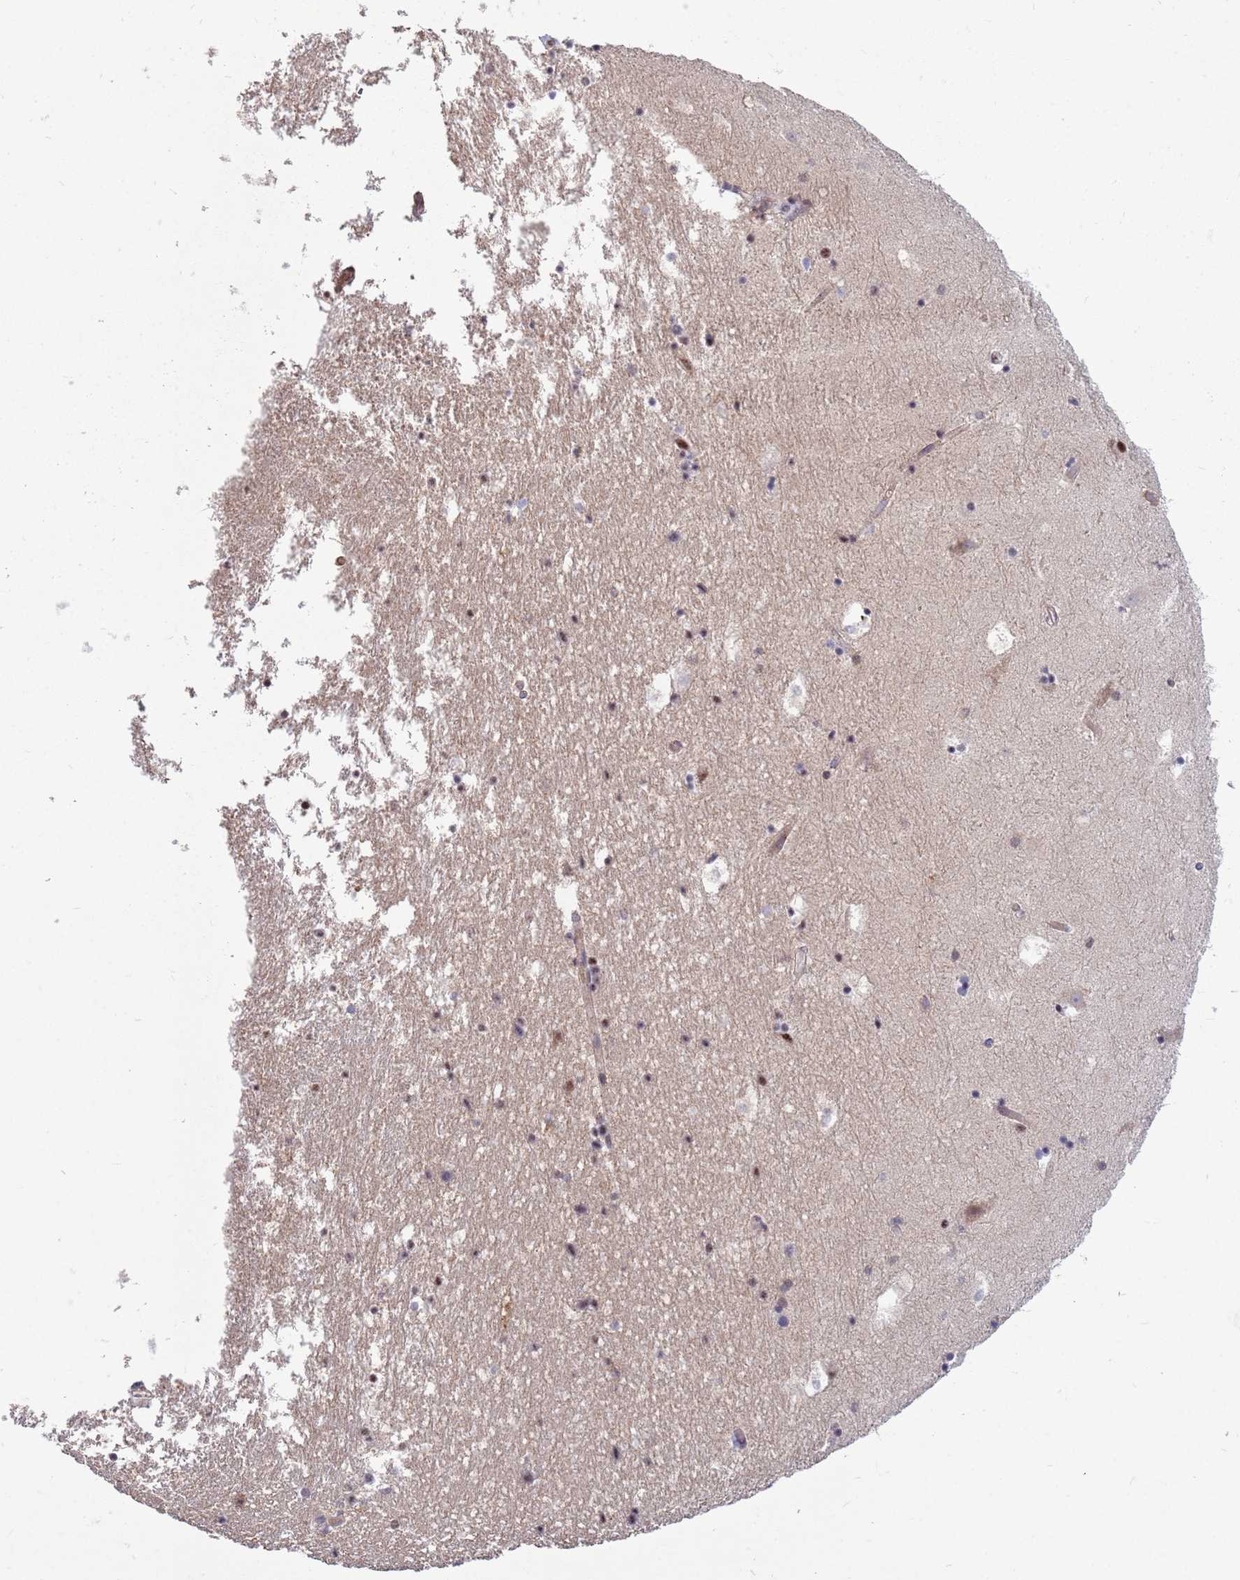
{"staining": {"intensity": "negative", "quantity": "none", "location": "none"}, "tissue": "hippocampus", "cell_type": "Glial cells", "image_type": "normal", "snomed": [{"axis": "morphology", "description": "Normal tissue, NOS"}, {"axis": "topography", "description": "Hippocampus"}], "caption": "A high-resolution image shows immunohistochemistry staining of unremarkable hippocampus, which exhibits no significant positivity in glial cells.", "gene": "CCNJL", "patient": {"sex": "female", "age": 52}}